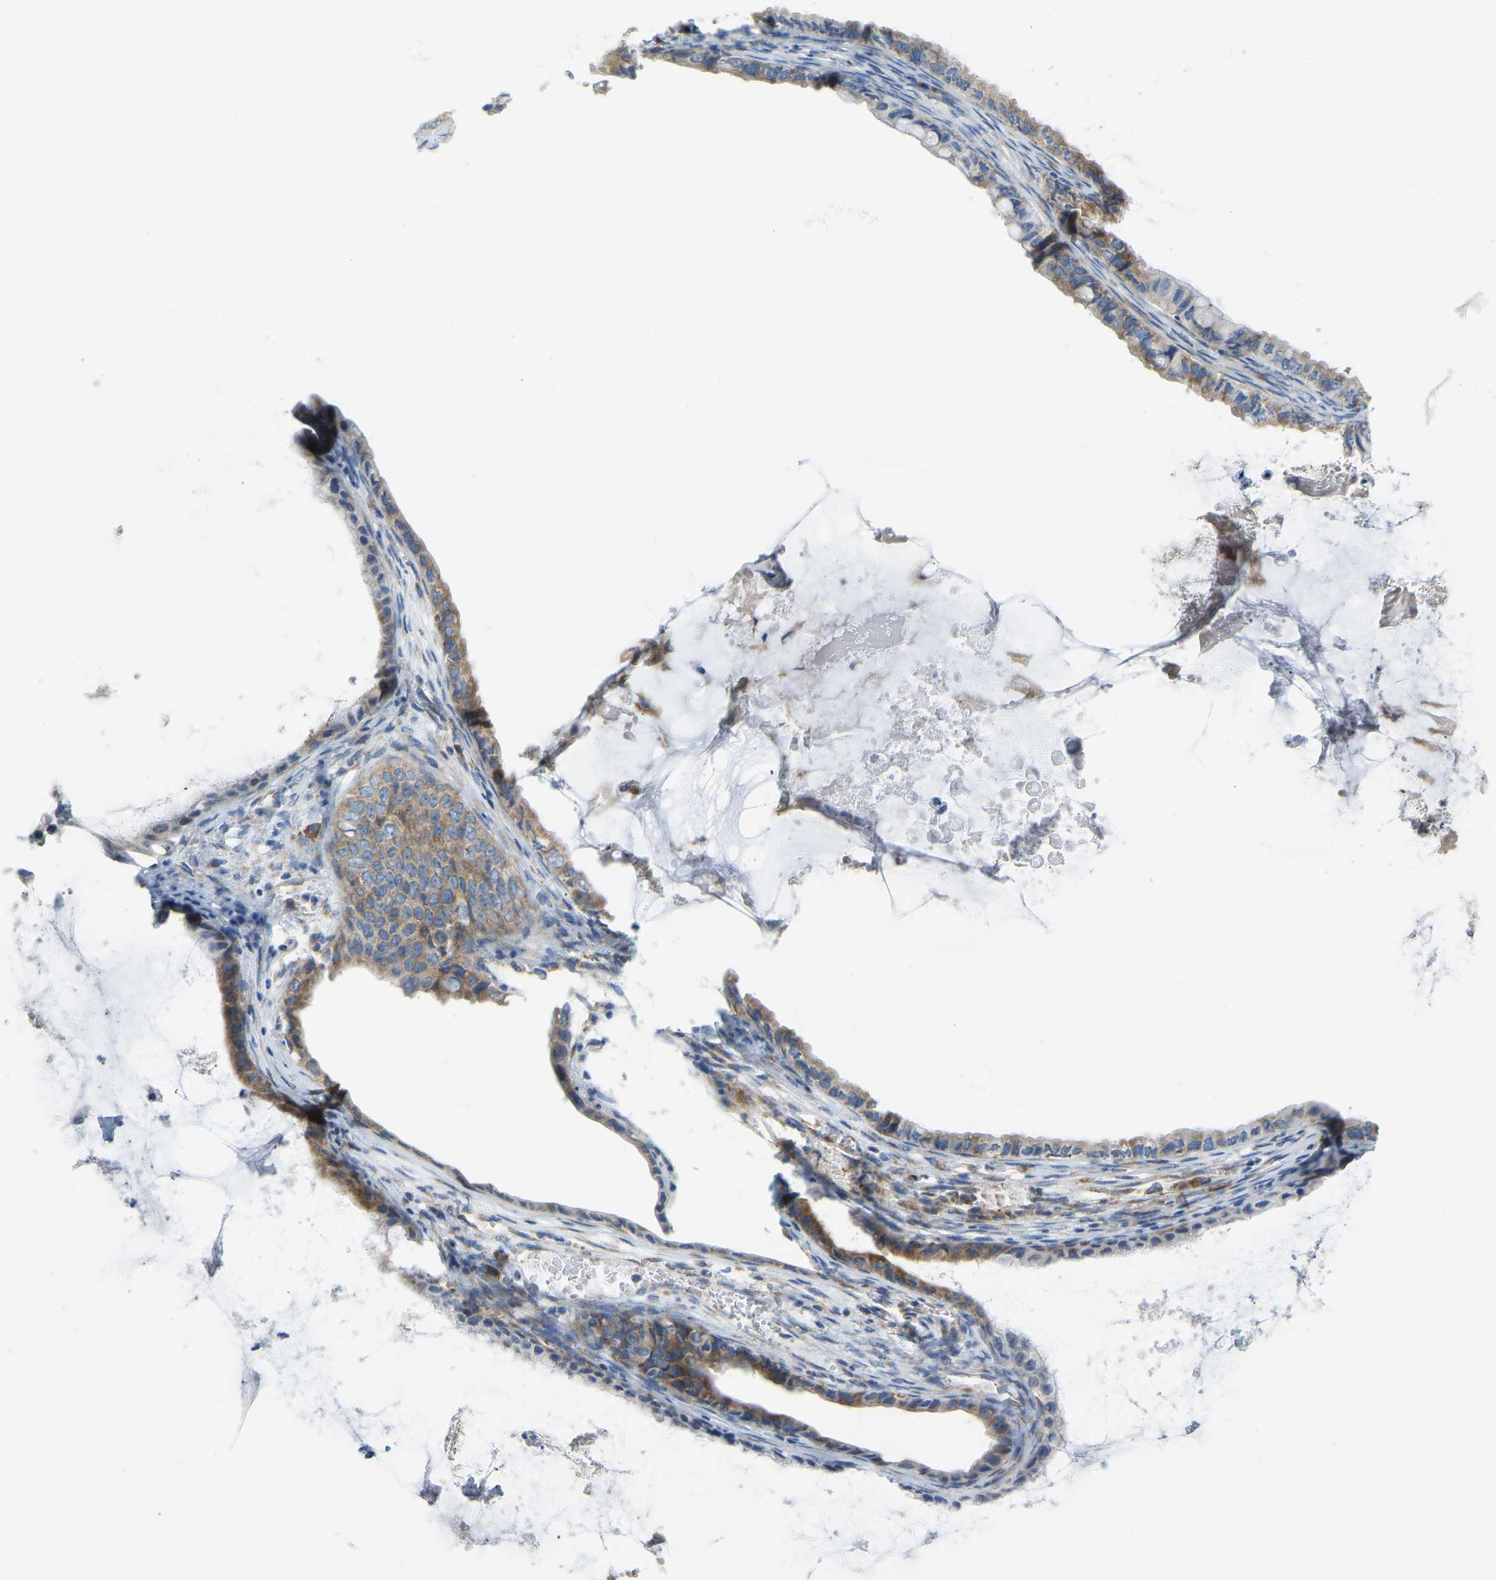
{"staining": {"intensity": "moderate", "quantity": ">75%", "location": "cytoplasmic/membranous"}, "tissue": "ovarian cancer", "cell_type": "Tumor cells", "image_type": "cancer", "snomed": [{"axis": "morphology", "description": "Cystadenocarcinoma, mucinous, NOS"}, {"axis": "topography", "description": "Ovary"}], "caption": "Immunohistochemistry staining of ovarian cancer (mucinous cystadenocarcinoma), which displays medium levels of moderate cytoplasmic/membranous positivity in approximately >75% of tumor cells indicating moderate cytoplasmic/membranous protein expression. The staining was performed using DAB (brown) for protein detection and nuclei were counterstained in hematoxylin (blue).", "gene": "SND1", "patient": {"sex": "female", "age": 80}}